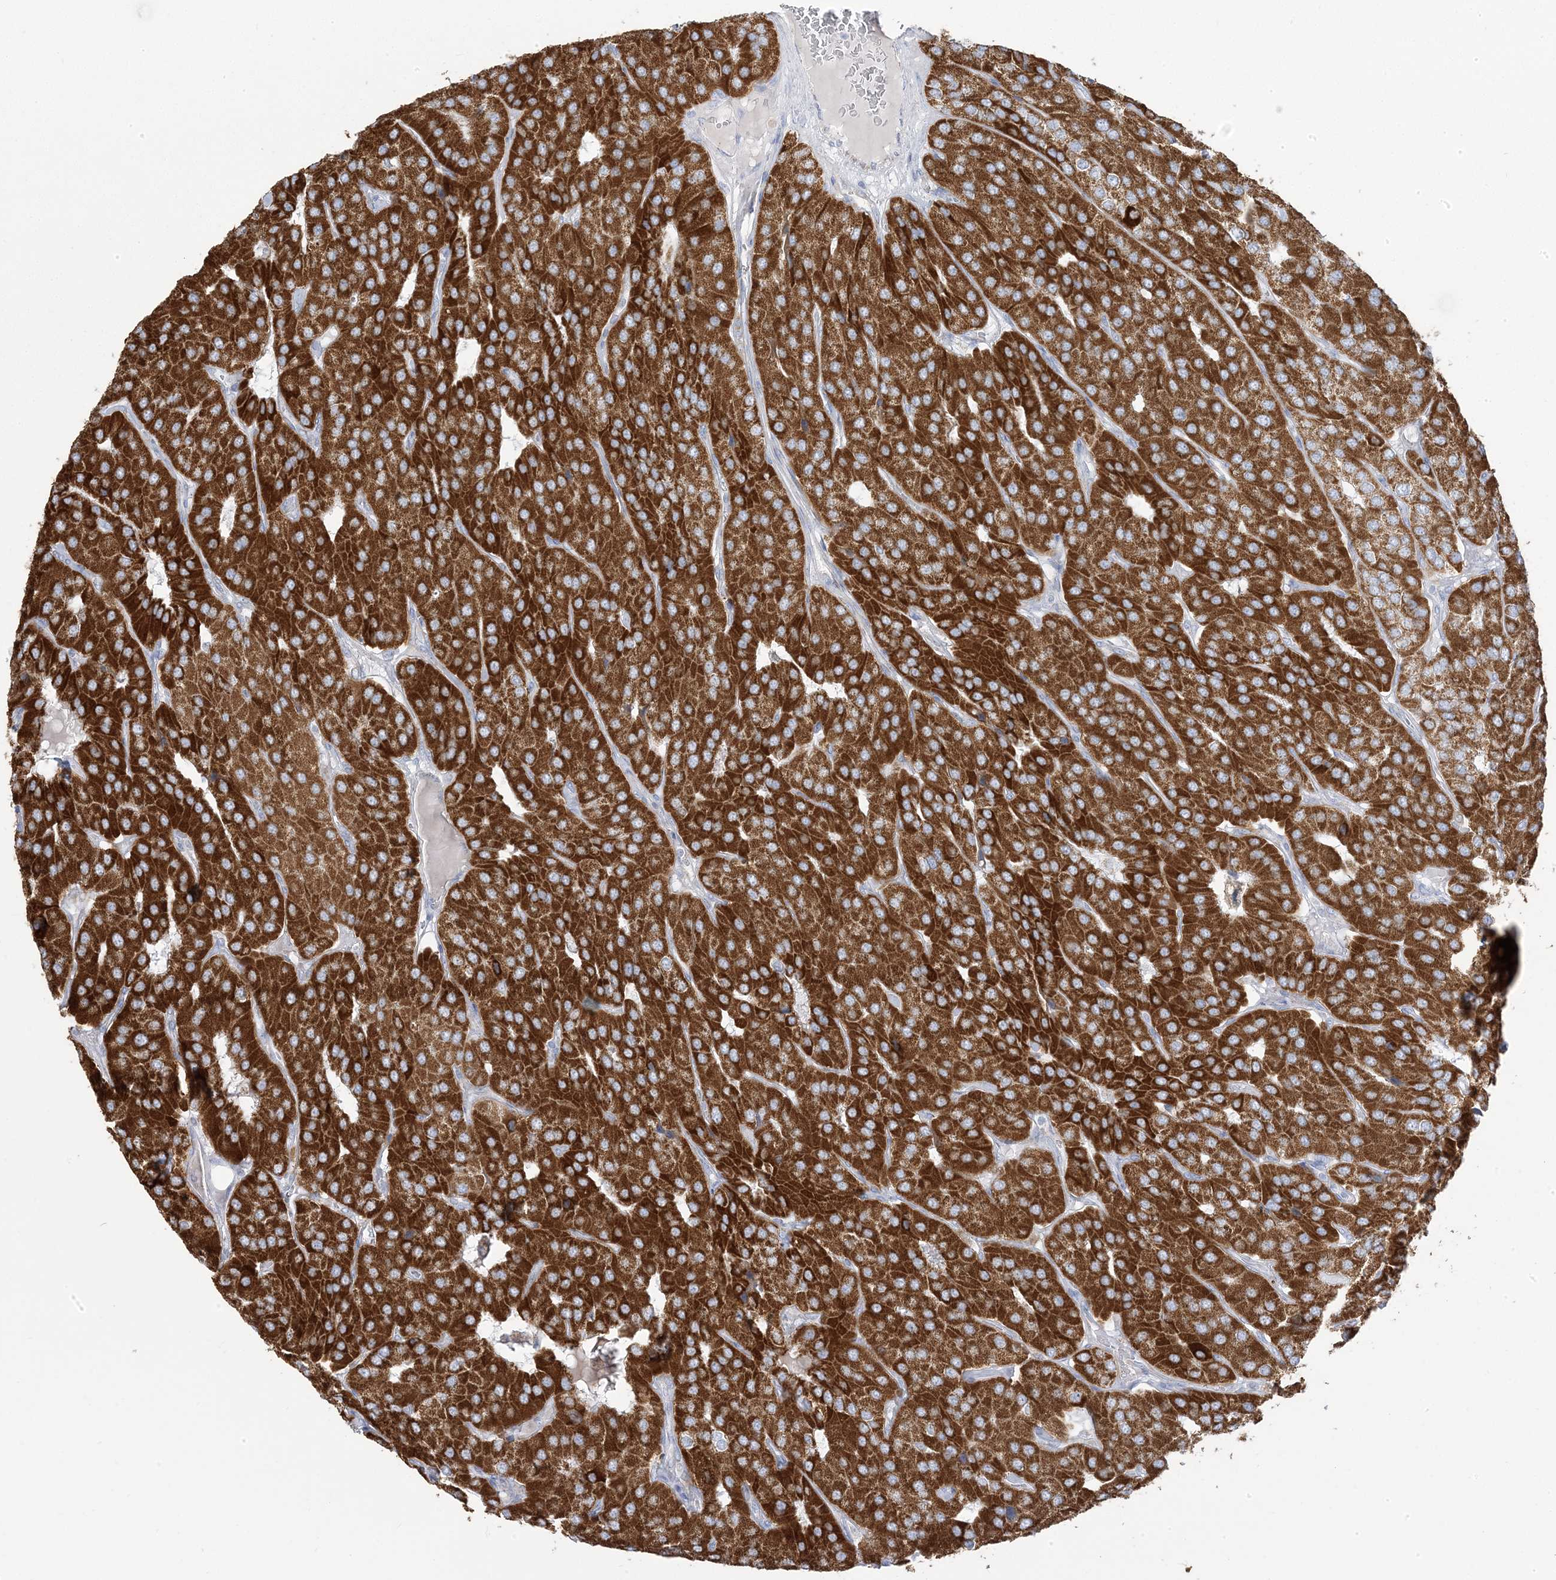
{"staining": {"intensity": "strong", "quantity": ">75%", "location": "cytoplasmic/membranous"}, "tissue": "parathyroid gland", "cell_type": "Glandular cells", "image_type": "normal", "snomed": [{"axis": "morphology", "description": "Normal tissue, NOS"}, {"axis": "morphology", "description": "Adenoma, NOS"}, {"axis": "topography", "description": "Parathyroid gland"}], "caption": "Protein staining displays strong cytoplasmic/membranous staining in approximately >75% of glandular cells in benign parathyroid gland.", "gene": "PCCB", "patient": {"sex": "female", "age": 86}}